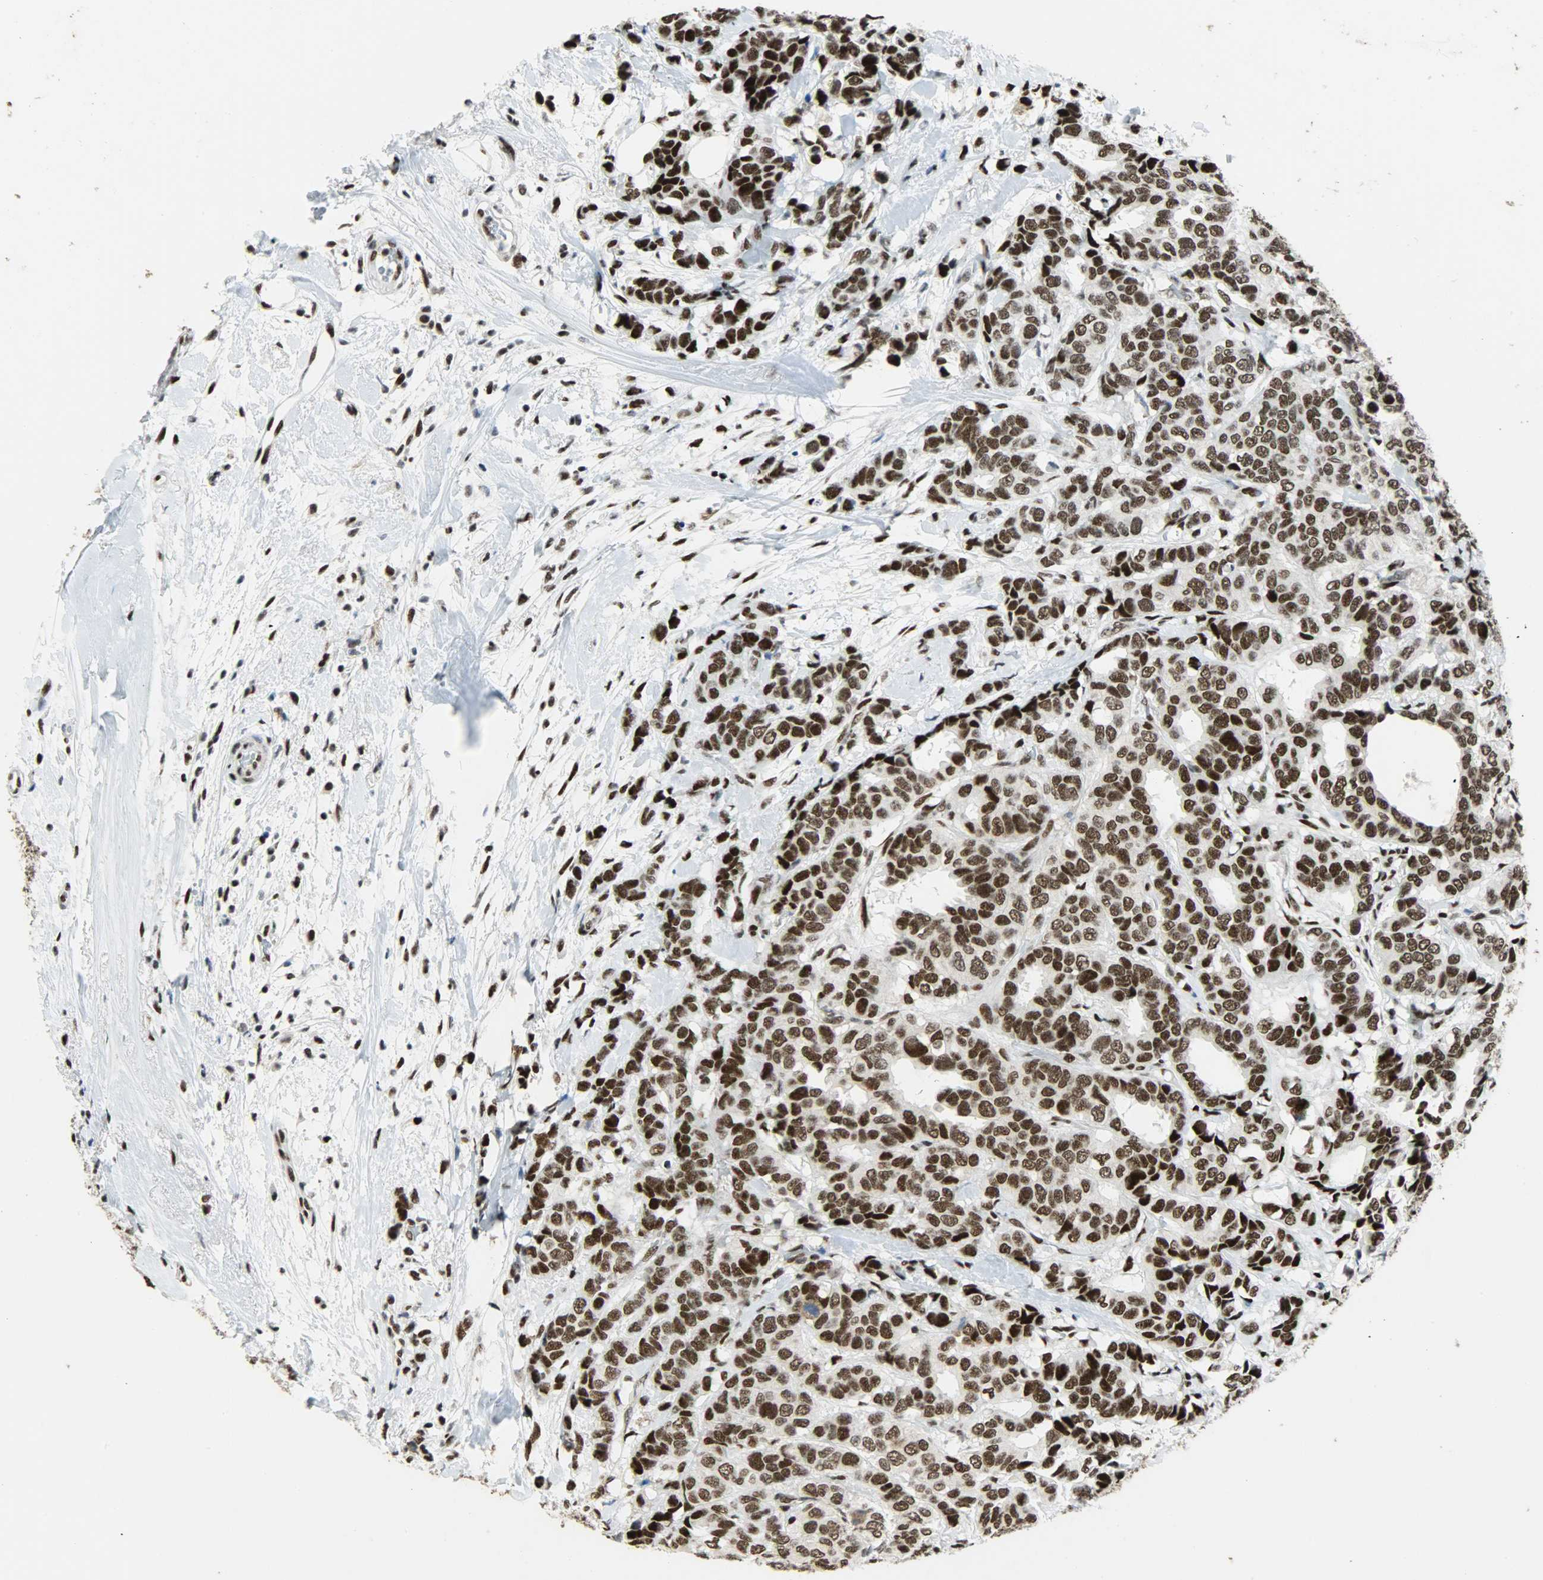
{"staining": {"intensity": "strong", "quantity": ">75%", "location": "nuclear"}, "tissue": "breast cancer", "cell_type": "Tumor cells", "image_type": "cancer", "snomed": [{"axis": "morphology", "description": "Duct carcinoma"}, {"axis": "topography", "description": "Breast"}], "caption": "Protein expression analysis of human invasive ductal carcinoma (breast) reveals strong nuclear positivity in about >75% of tumor cells. (DAB IHC with brightfield microscopy, high magnification).", "gene": "SSB", "patient": {"sex": "female", "age": 87}}